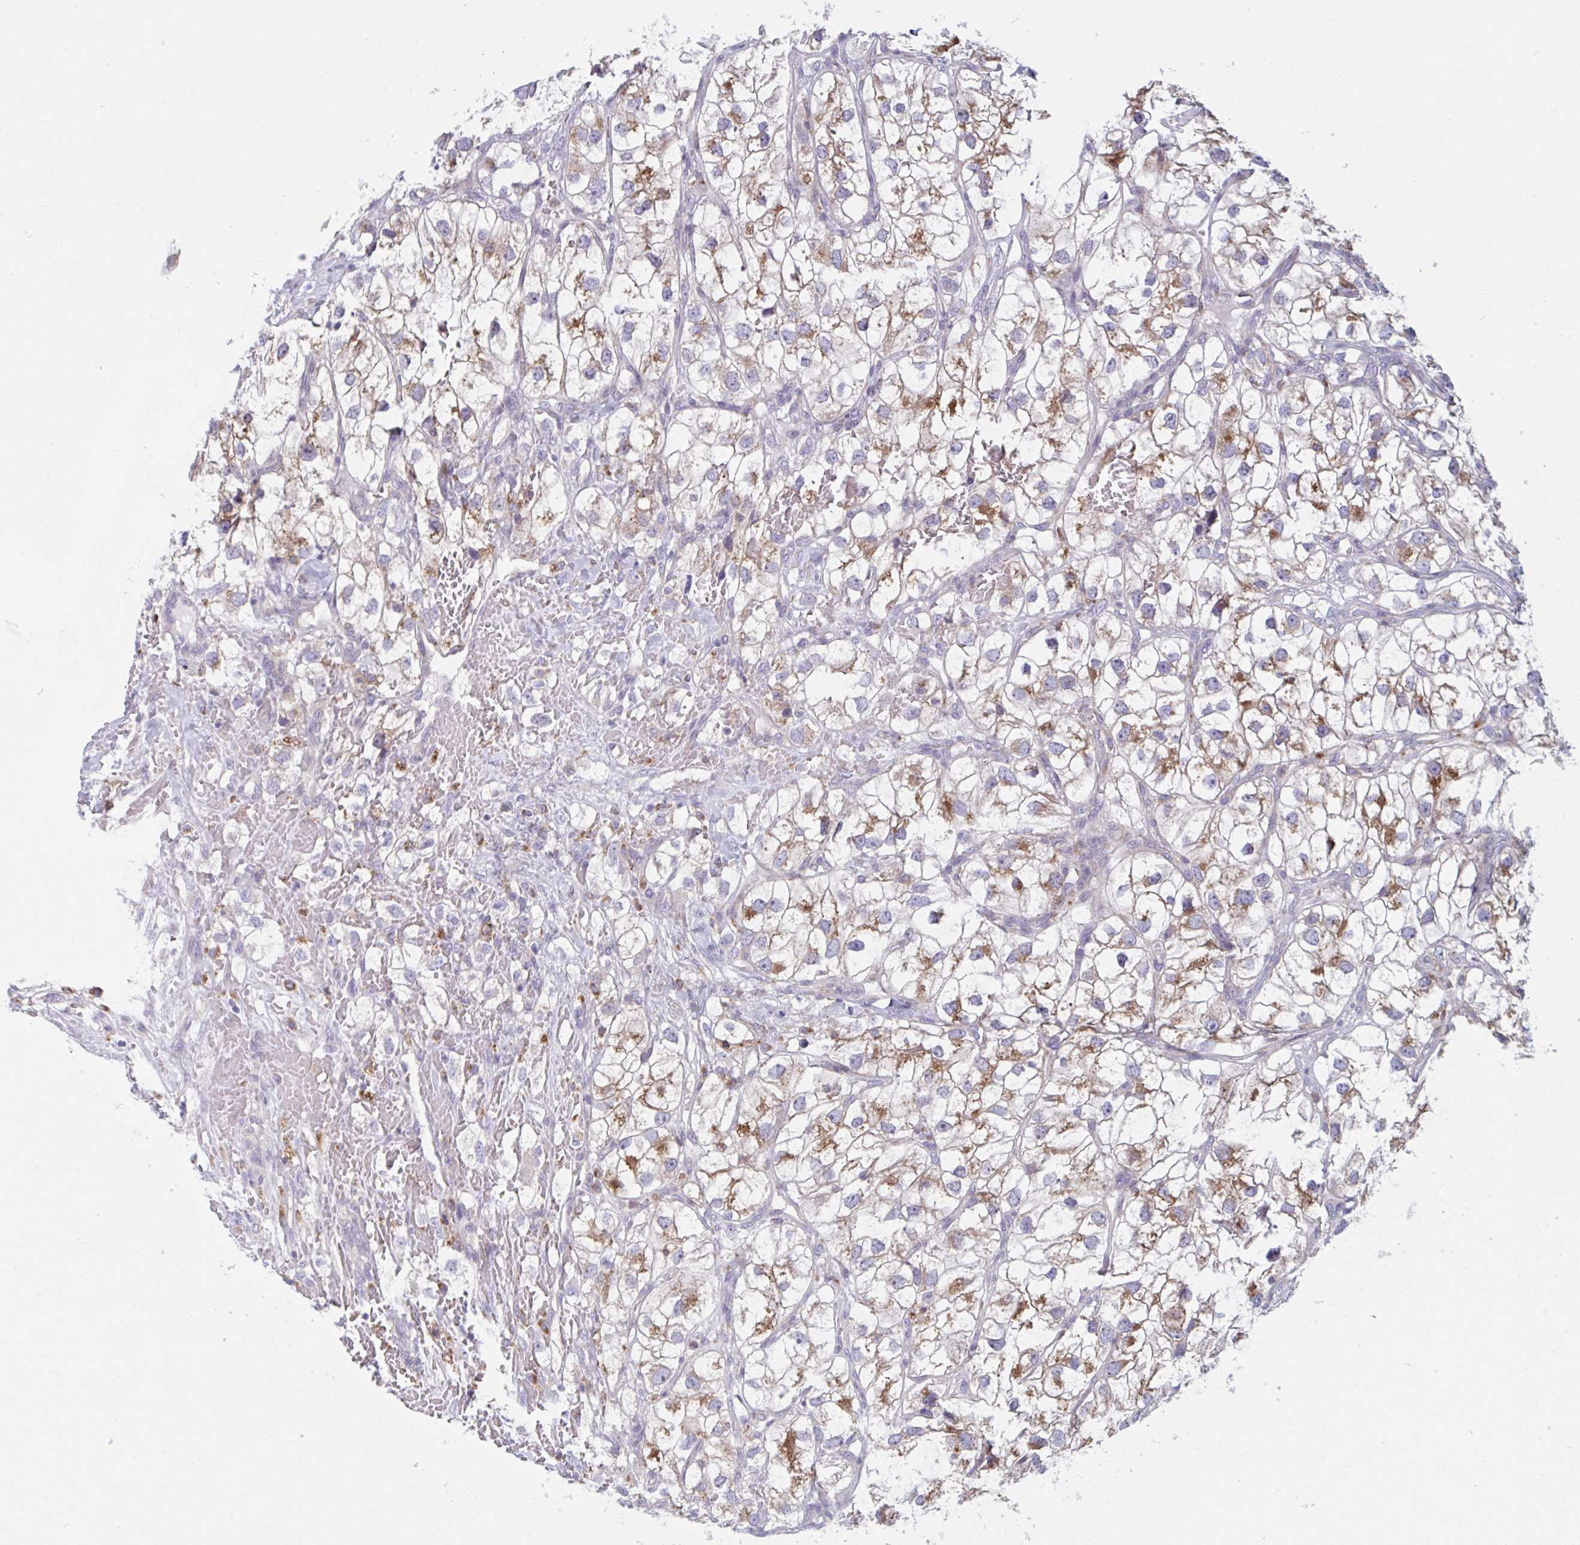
{"staining": {"intensity": "moderate", "quantity": "25%-75%", "location": "cytoplasmic/membranous"}, "tissue": "renal cancer", "cell_type": "Tumor cells", "image_type": "cancer", "snomed": [{"axis": "morphology", "description": "Adenocarcinoma, NOS"}, {"axis": "topography", "description": "Kidney"}], "caption": "A histopathology image of adenocarcinoma (renal) stained for a protein demonstrates moderate cytoplasmic/membranous brown staining in tumor cells. (brown staining indicates protein expression, while blue staining denotes nuclei).", "gene": "NIPSNAP1", "patient": {"sex": "male", "age": 59}}